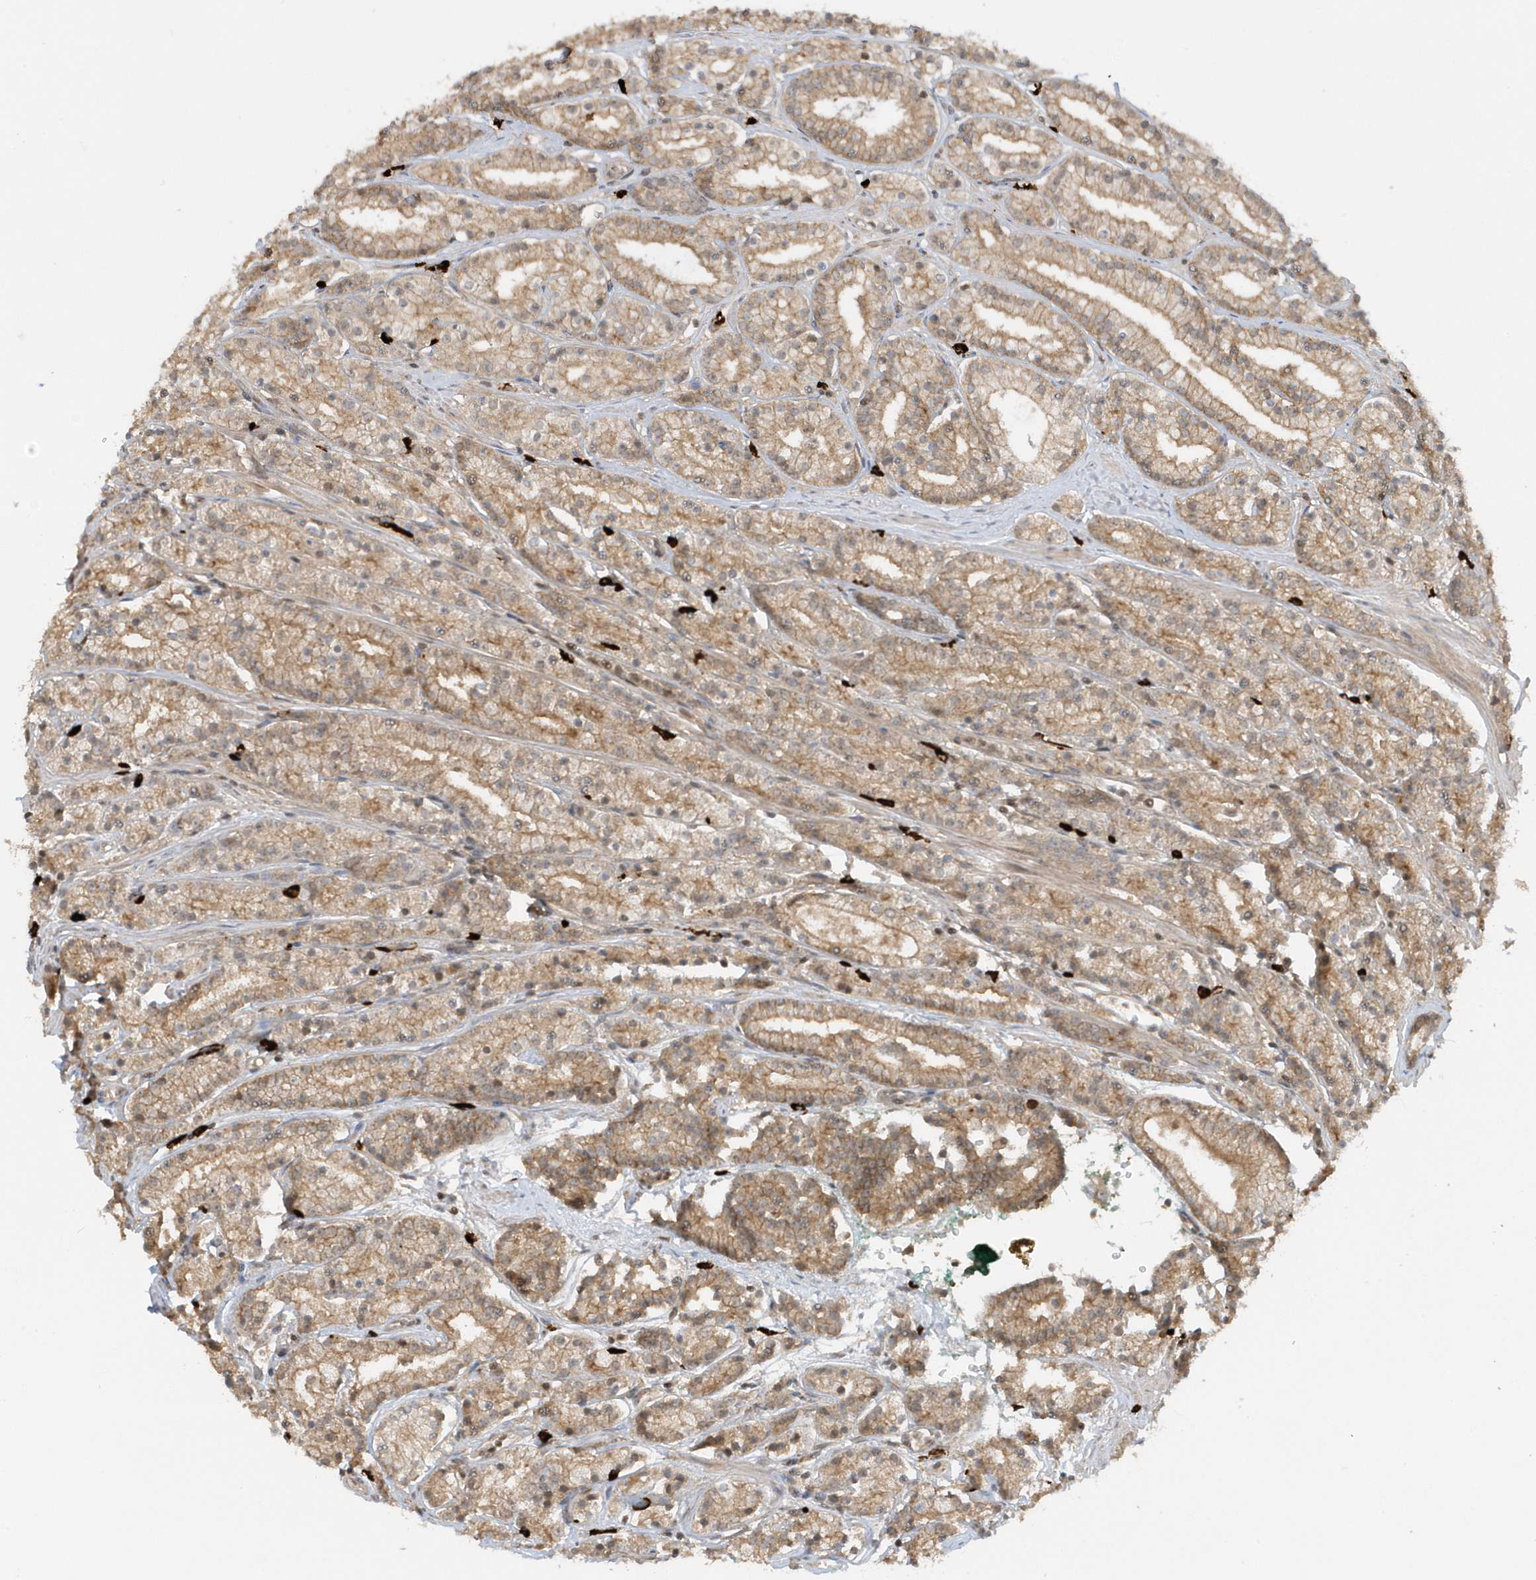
{"staining": {"intensity": "moderate", "quantity": "25%-75%", "location": "cytoplasmic/membranous"}, "tissue": "prostate cancer", "cell_type": "Tumor cells", "image_type": "cancer", "snomed": [{"axis": "morphology", "description": "Adenocarcinoma, High grade"}, {"axis": "topography", "description": "Prostate"}], "caption": "Approximately 25%-75% of tumor cells in adenocarcinoma (high-grade) (prostate) show moderate cytoplasmic/membranous protein expression as visualized by brown immunohistochemical staining.", "gene": "PPP1R7", "patient": {"sex": "male", "age": 69}}